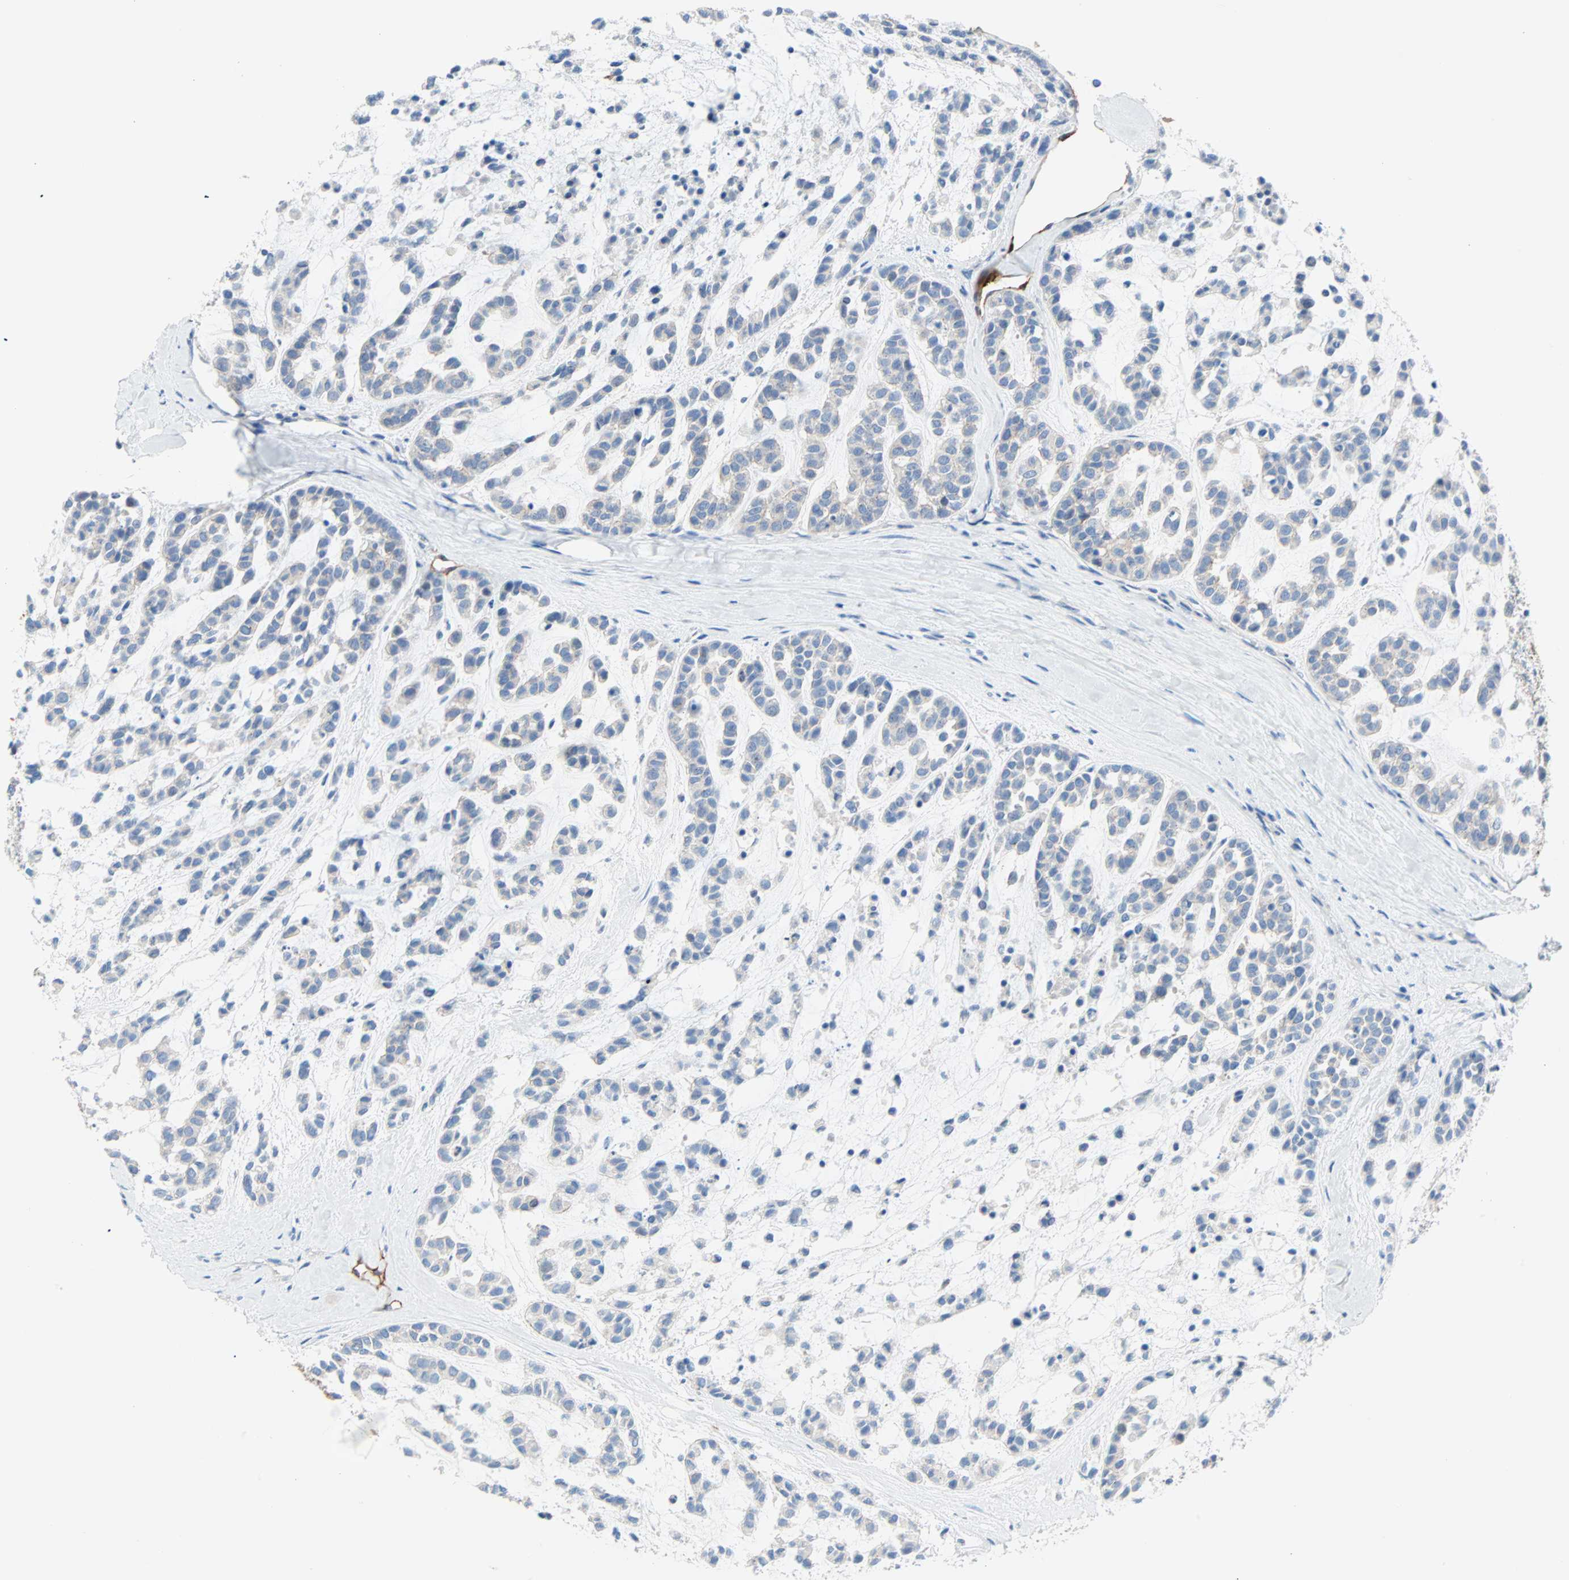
{"staining": {"intensity": "negative", "quantity": "none", "location": "none"}, "tissue": "head and neck cancer", "cell_type": "Tumor cells", "image_type": "cancer", "snomed": [{"axis": "morphology", "description": "Adenocarcinoma, NOS"}, {"axis": "morphology", "description": "Adenoma, NOS"}, {"axis": "topography", "description": "Head-Neck"}], "caption": "The histopathology image shows no staining of tumor cells in head and neck cancer. Nuclei are stained in blue.", "gene": "PDPN", "patient": {"sex": "female", "age": 55}}